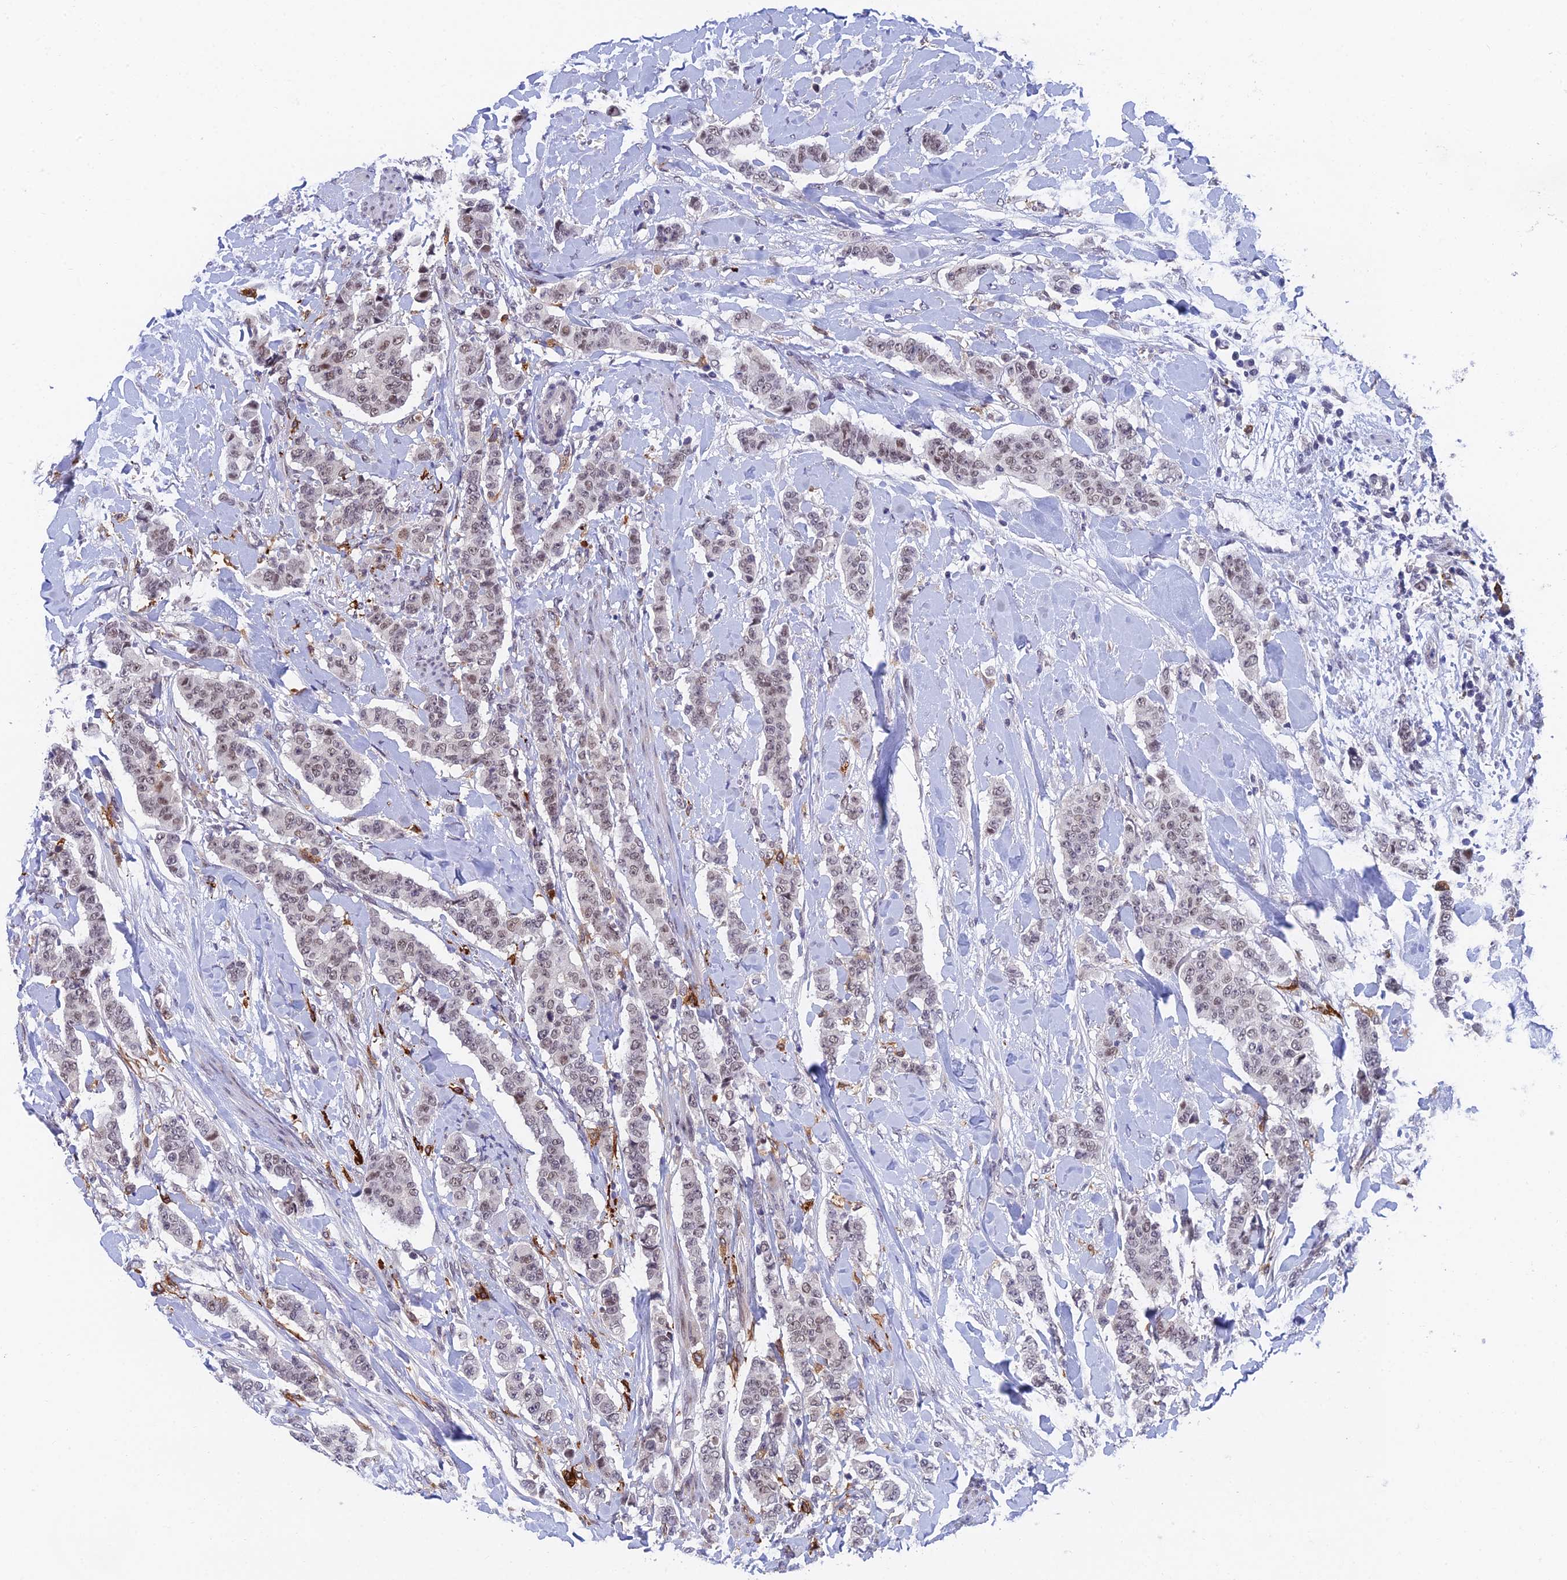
{"staining": {"intensity": "weak", "quantity": "25%-75%", "location": "nuclear"}, "tissue": "breast cancer", "cell_type": "Tumor cells", "image_type": "cancer", "snomed": [{"axis": "morphology", "description": "Duct carcinoma"}, {"axis": "topography", "description": "Breast"}], "caption": "High-power microscopy captured an immunohistochemistry (IHC) micrograph of breast cancer (invasive ductal carcinoma), revealing weak nuclear expression in approximately 25%-75% of tumor cells.", "gene": "NSMCE1", "patient": {"sex": "female", "age": 40}}